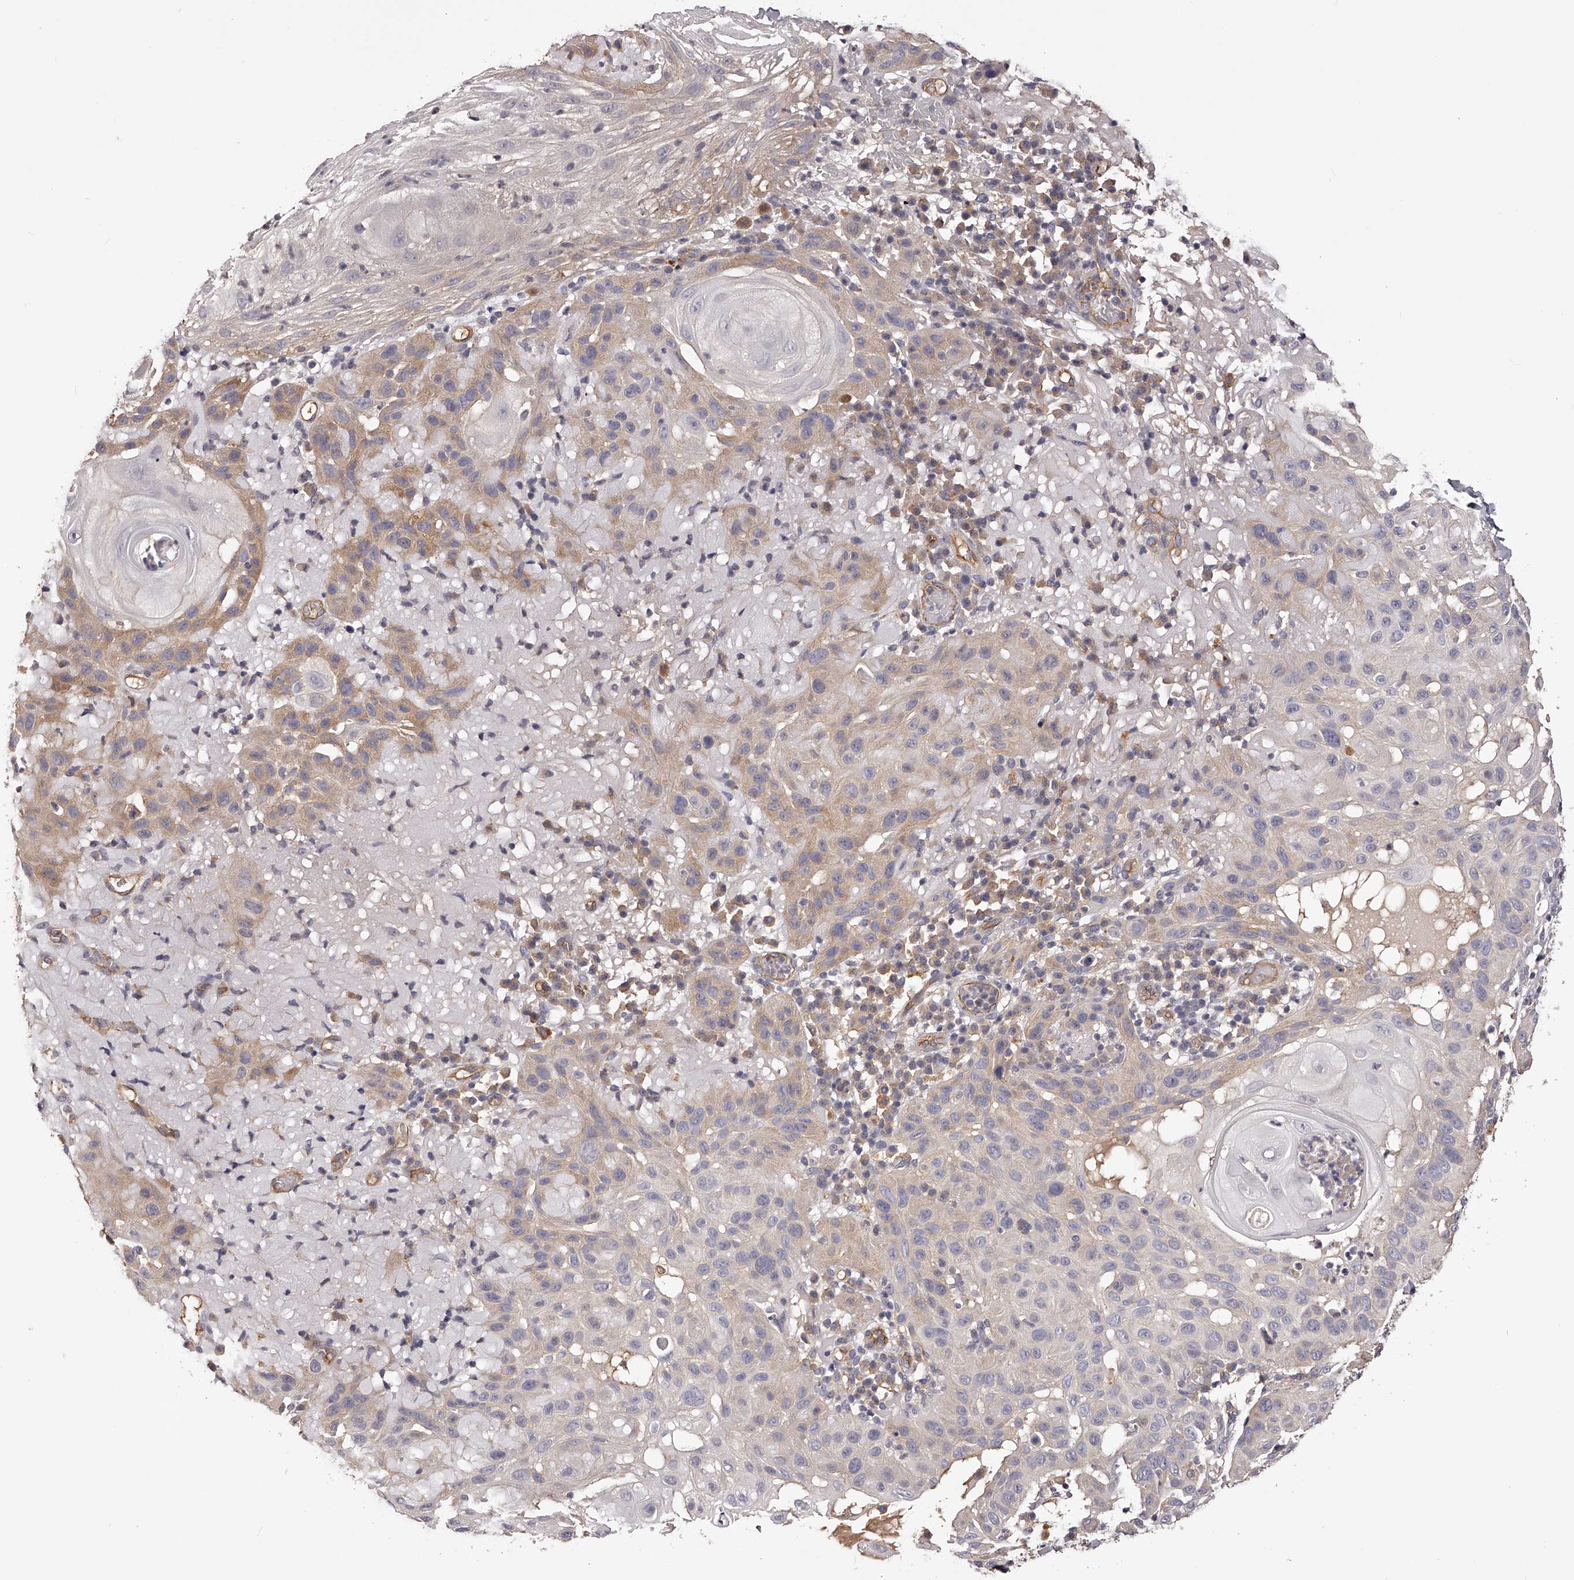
{"staining": {"intensity": "weak", "quantity": "25%-75%", "location": "cytoplasmic/membranous"}, "tissue": "skin cancer", "cell_type": "Tumor cells", "image_type": "cancer", "snomed": [{"axis": "morphology", "description": "Normal tissue, NOS"}, {"axis": "morphology", "description": "Squamous cell carcinoma, NOS"}, {"axis": "topography", "description": "Skin"}], "caption": "Squamous cell carcinoma (skin) tissue shows weak cytoplasmic/membranous positivity in about 25%-75% of tumor cells, visualized by immunohistochemistry.", "gene": "LTV1", "patient": {"sex": "female", "age": 96}}